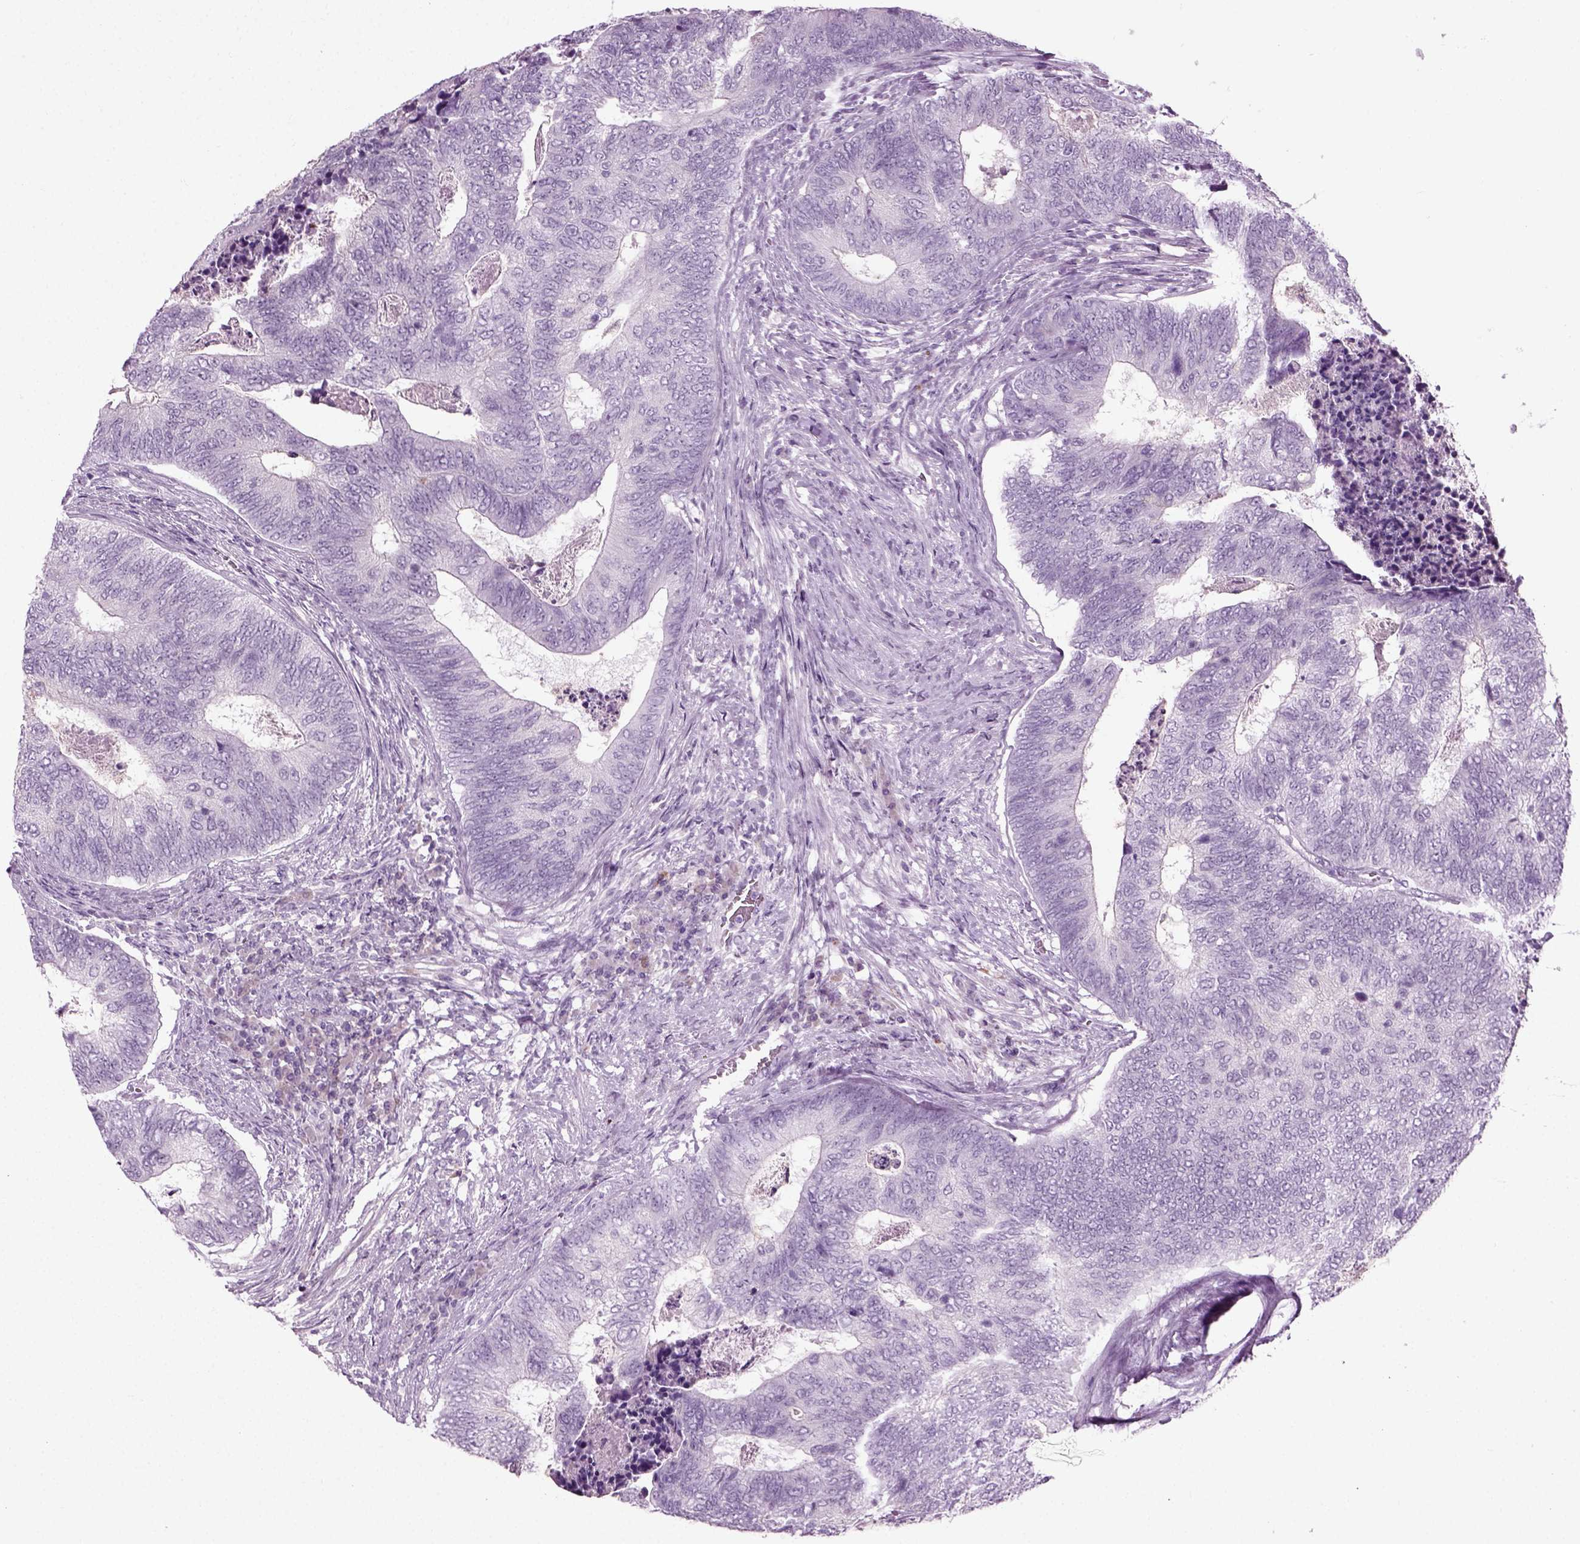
{"staining": {"intensity": "negative", "quantity": "none", "location": "none"}, "tissue": "colorectal cancer", "cell_type": "Tumor cells", "image_type": "cancer", "snomed": [{"axis": "morphology", "description": "Adenocarcinoma, NOS"}, {"axis": "topography", "description": "Colon"}], "caption": "The image exhibits no significant expression in tumor cells of colorectal cancer (adenocarcinoma).", "gene": "PRLH", "patient": {"sex": "female", "age": 67}}